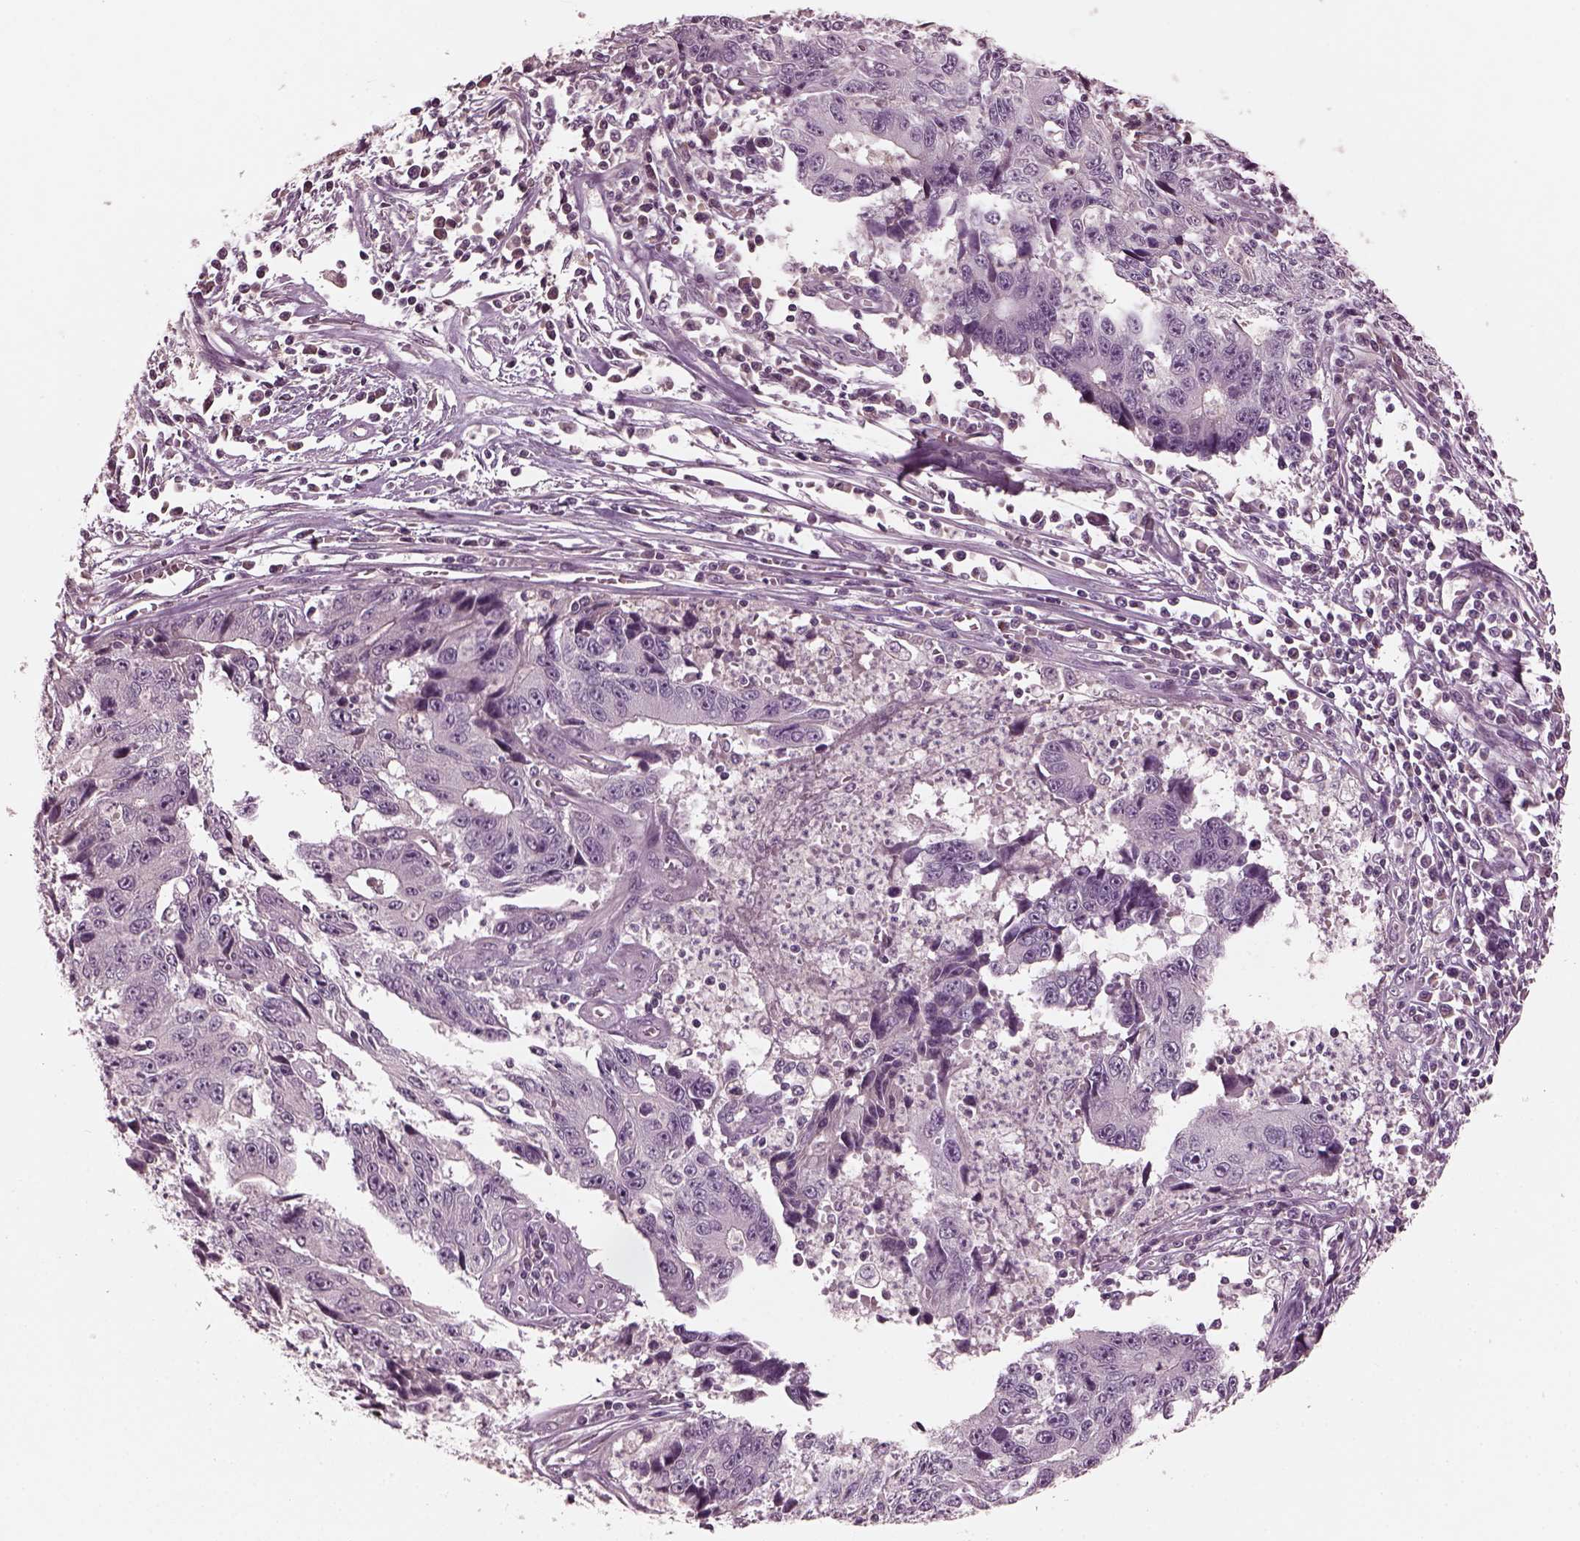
{"staining": {"intensity": "negative", "quantity": "none", "location": "none"}, "tissue": "liver cancer", "cell_type": "Tumor cells", "image_type": "cancer", "snomed": [{"axis": "morphology", "description": "Cholangiocarcinoma"}, {"axis": "topography", "description": "Liver"}], "caption": "Tumor cells are negative for protein expression in human cholangiocarcinoma (liver).", "gene": "PORCN", "patient": {"sex": "male", "age": 65}}